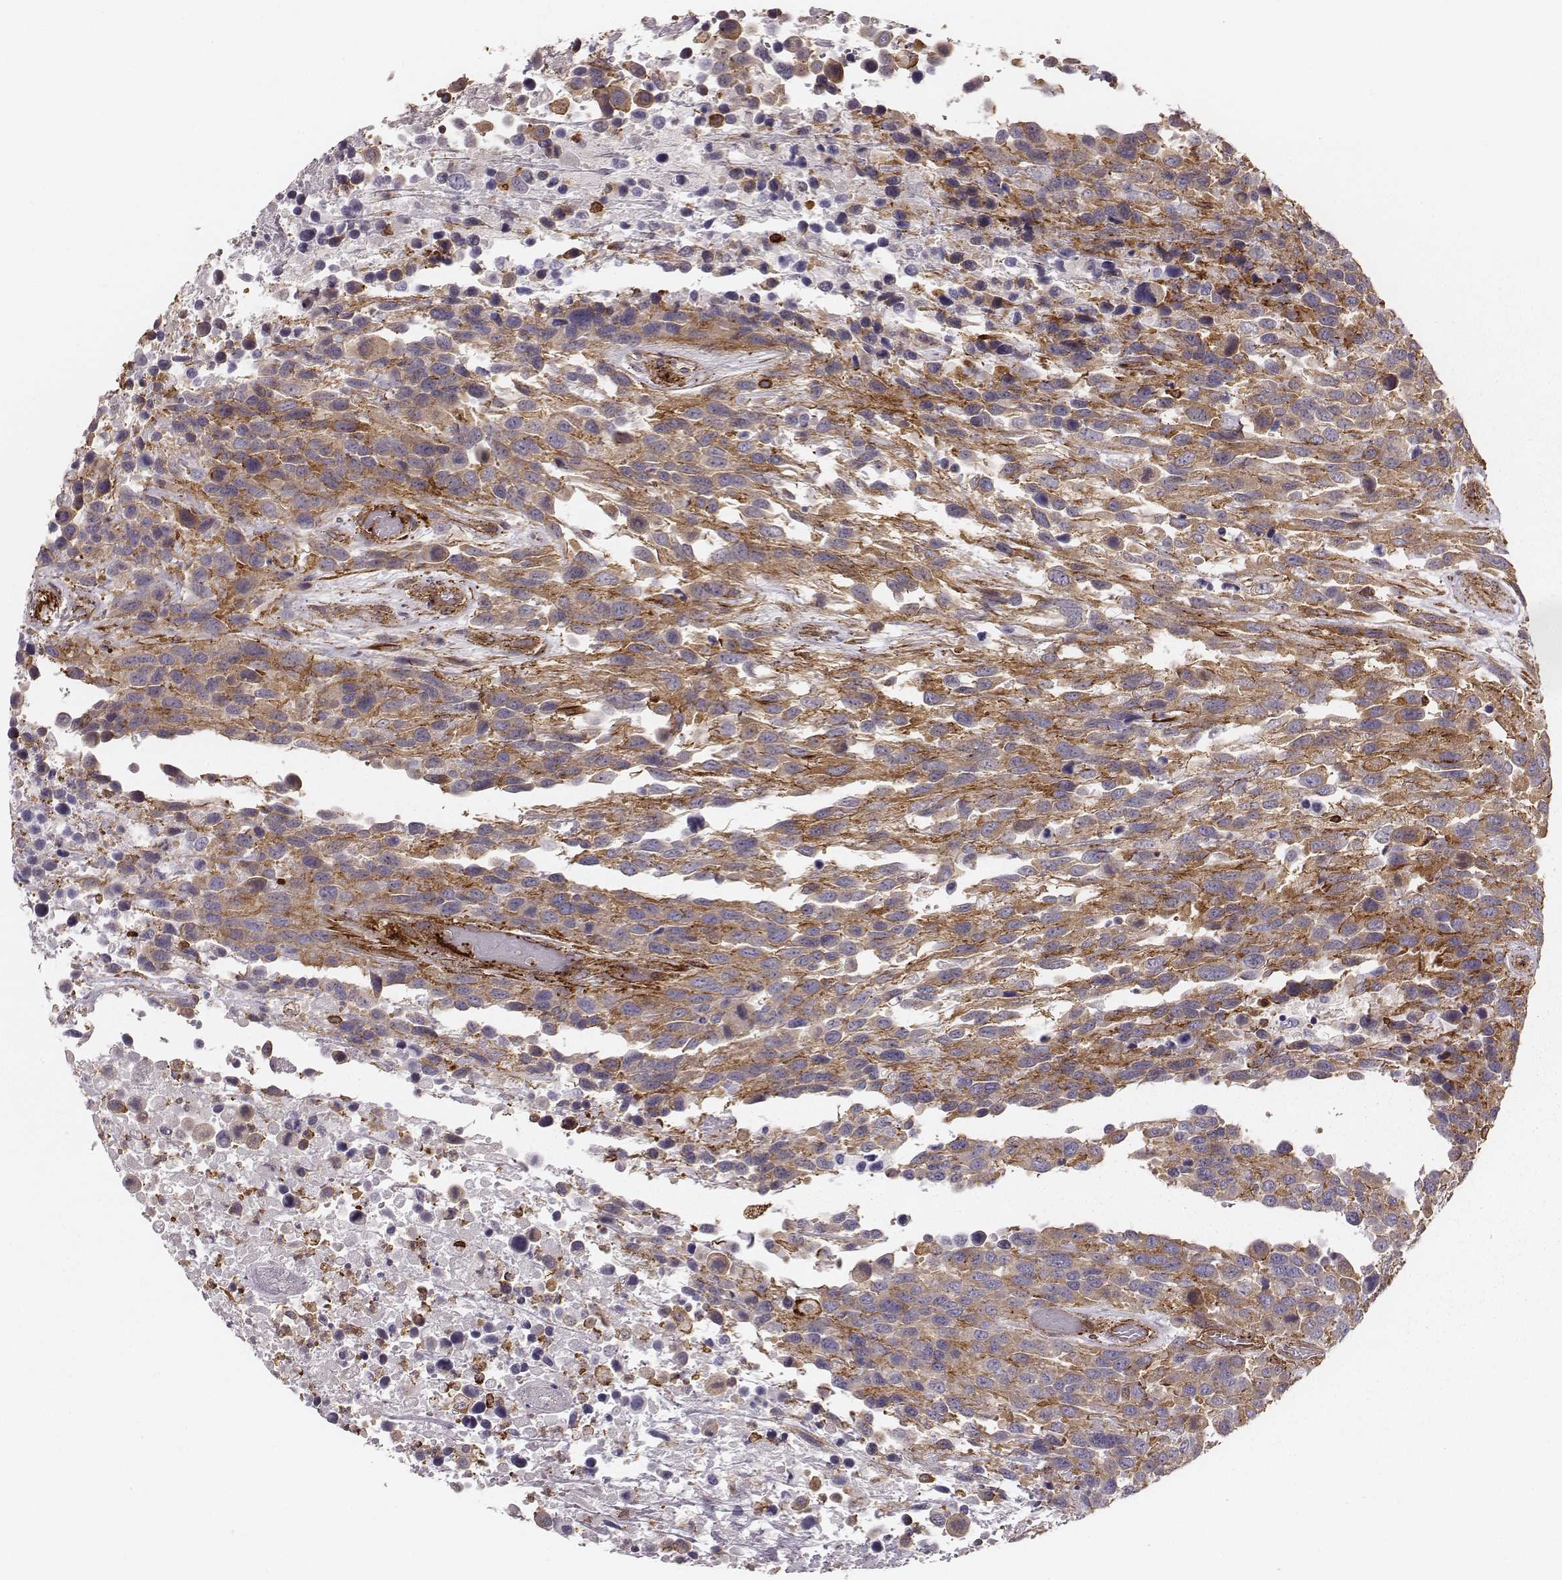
{"staining": {"intensity": "moderate", "quantity": "<25%", "location": "cytoplasmic/membranous"}, "tissue": "urothelial cancer", "cell_type": "Tumor cells", "image_type": "cancer", "snomed": [{"axis": "morphology", "description": "Urothelial carcinoma, High grade"}, {"axis": "topography", "description": "Urinary bladder"}], "caption": "Urothelial cancer stained with a brown dye shows moderate cytoplasmic/membranous positive staining in approximately <25% of tumor cells.", "gene": "ZYX", "patient": {"sex": "female", "age": 70}}